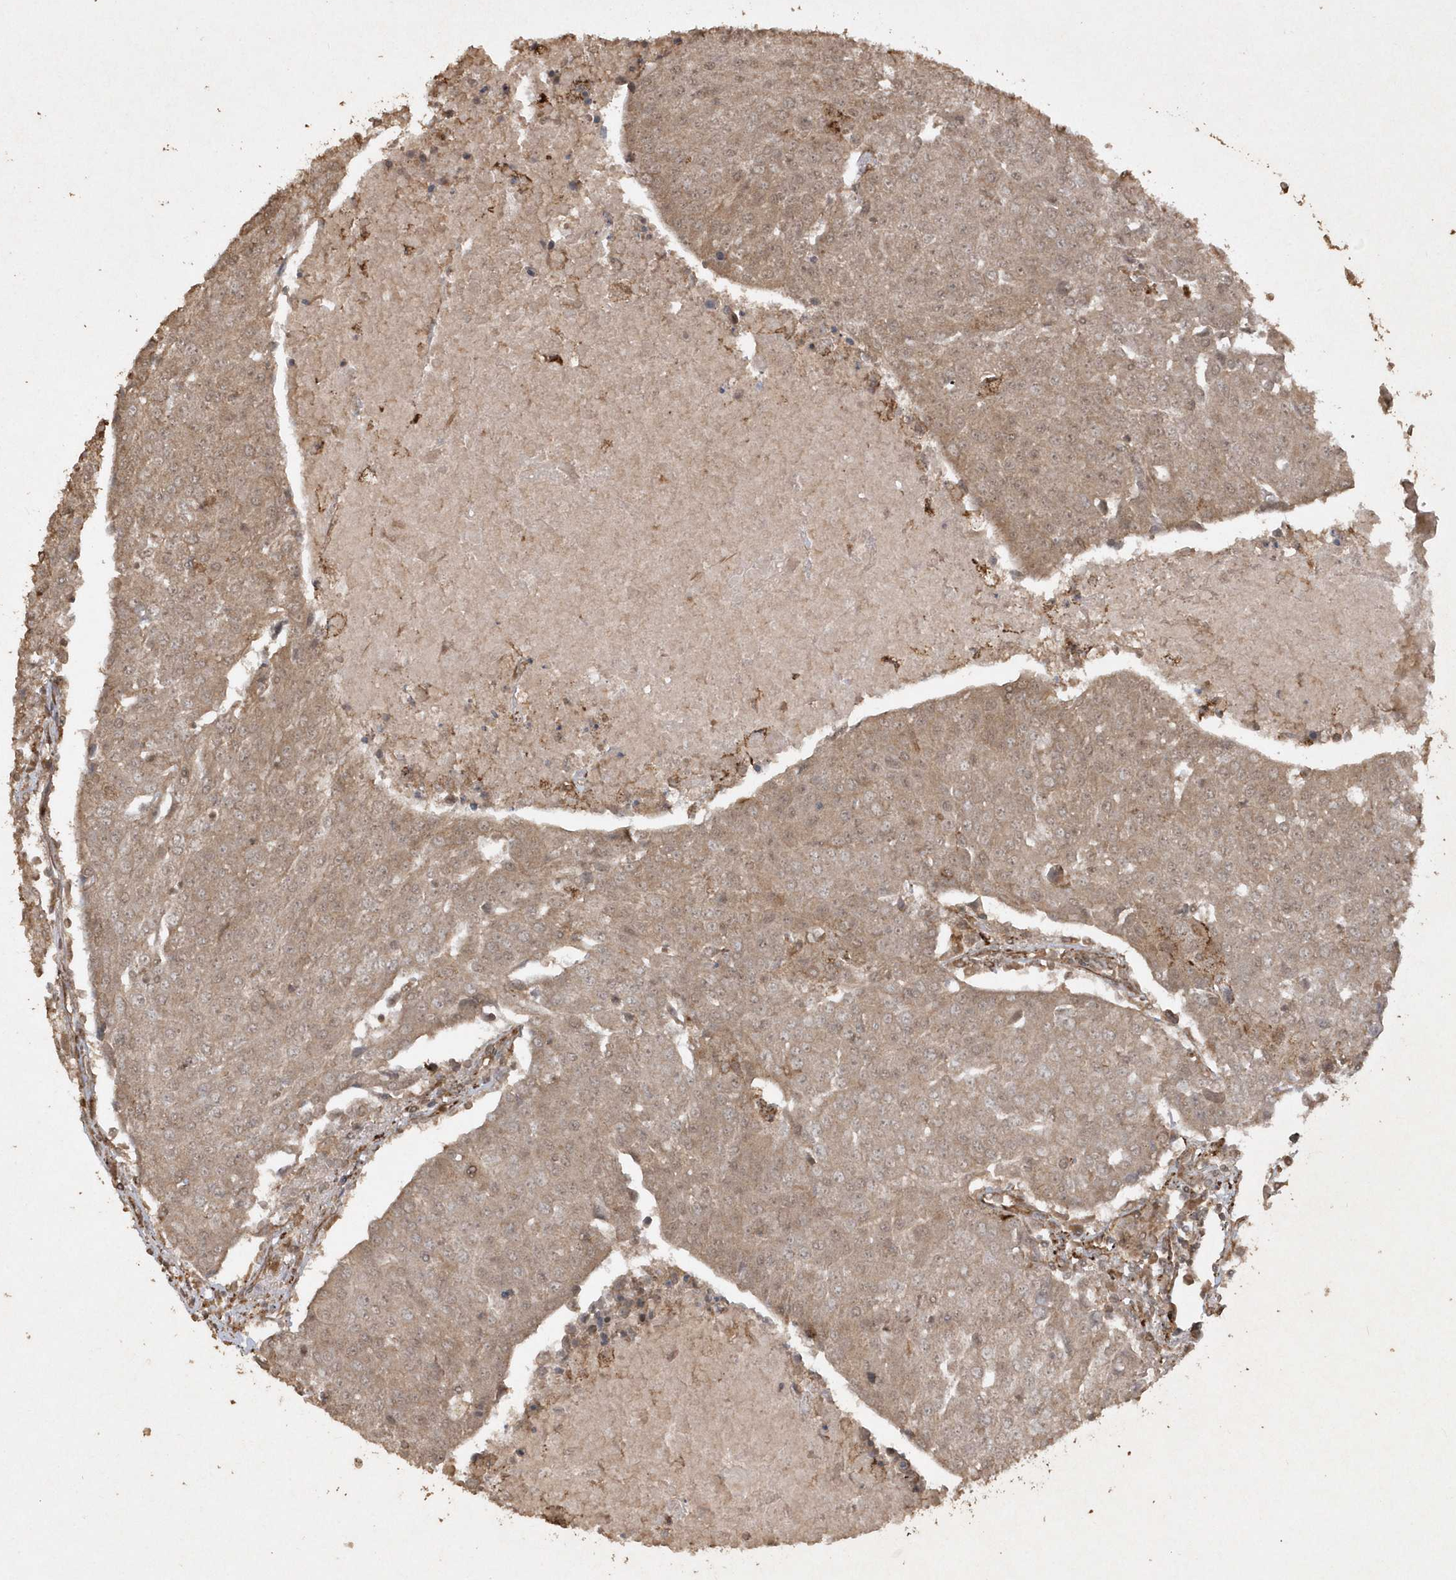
{"staining": {"intensity": "weak", "quantity": ">75%", "location": "cytoplasmic/membranous"}, "tissue": "urothelial cancer", "cell_type": "Tumor cells", "image_type": "cancer", "snomed": [{"axis": "morphology", "description": "Urothelial carcinoma, High grade"}, {"axis": "topography", "description": "Urinary bladder"}], "caption": "This image exhibits immunohistochemistry (IHC) staining of urothelial cancer, with low weak cytoplasmic/membranous staining in approximately >75% of tumor cells.", "gene": "AVPI1", "patient": {"sex": "female", "age": 85}}